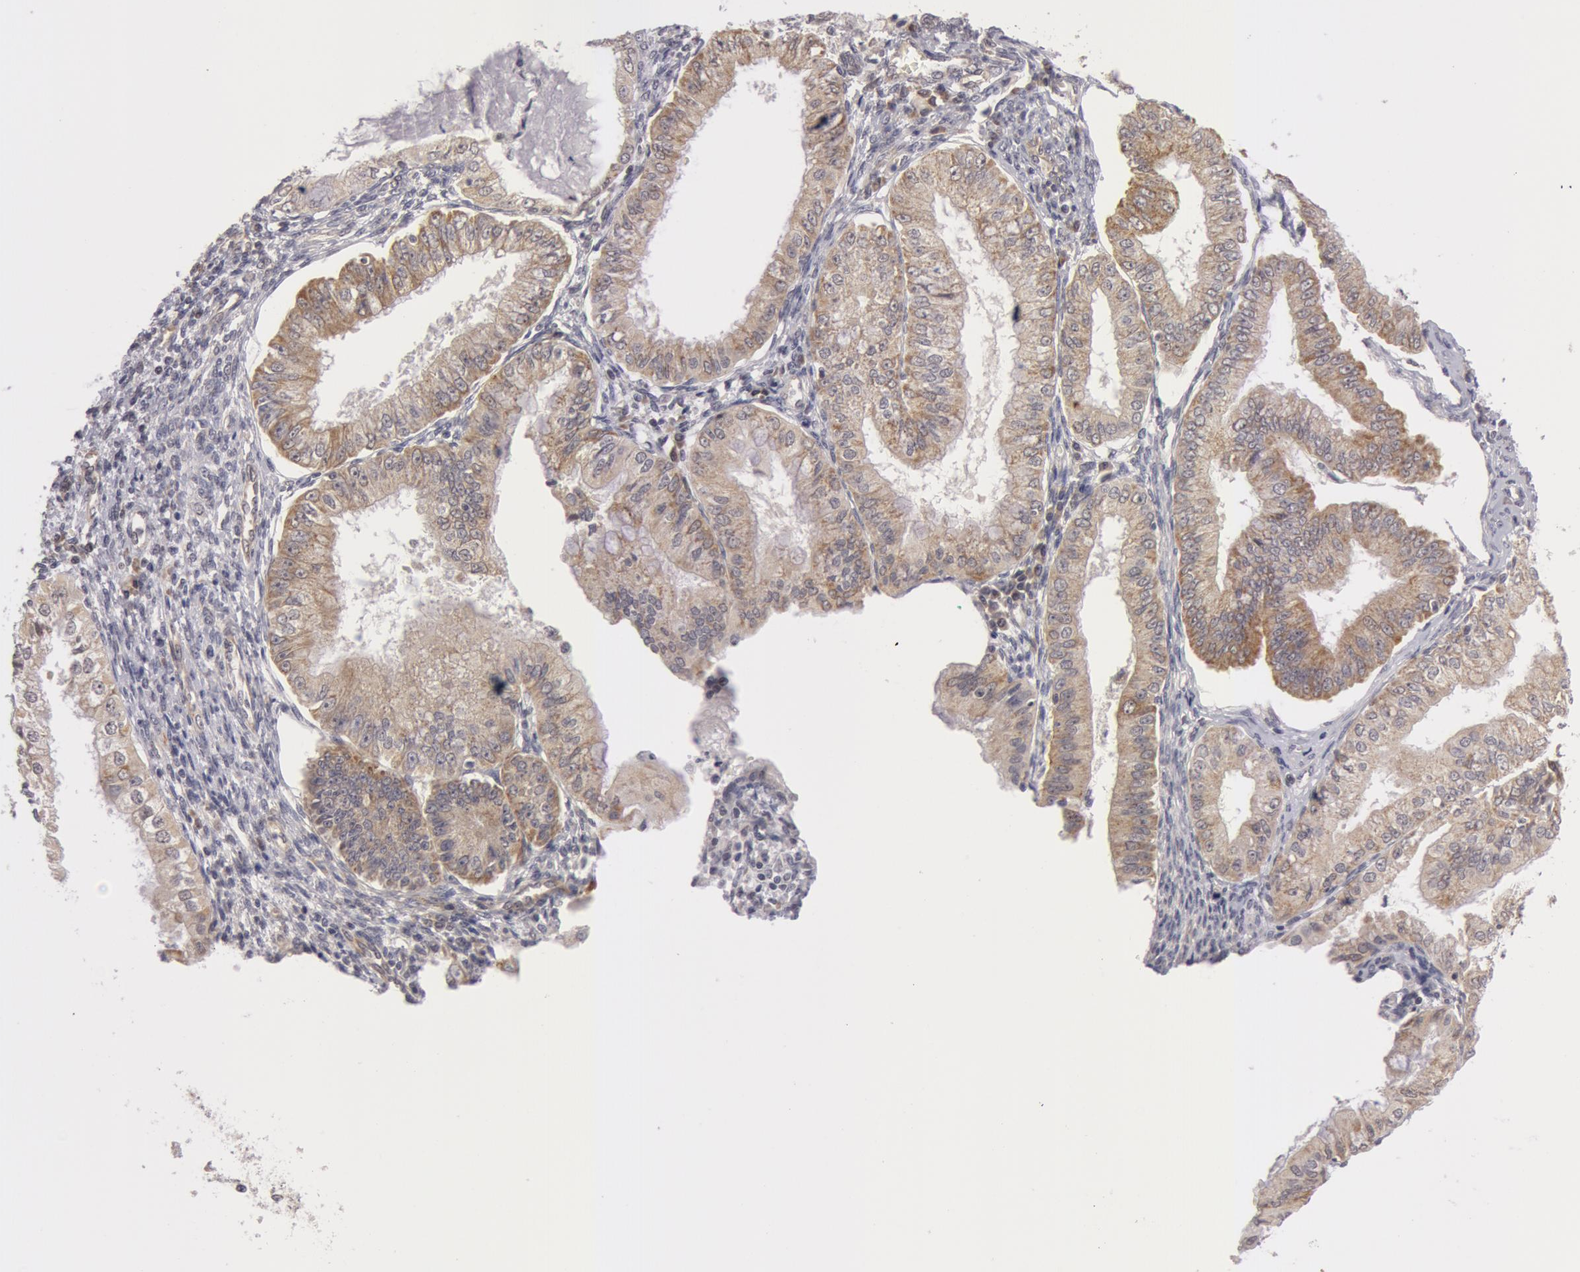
{"staining": {"intensity": "weak", "quantity": ">75%", "location": "cytoplasmic/membranous"}, "tissue": "endometrial cancer", "cell_type": "Tumor cells", "image_type": "cancer", "snomed": [{"axis": "morphology", "description": "Adenocarcinoma, NOS"}, {"axis": "topography", "description": "Endometrium"}], "caption": "DAB immunohistochemical staining of human endometrial adenocarcinoma shows weak cytoplasmic/membranous protein positivity in approximately >75% of tumor cells.", "gene": "SYTL4", "patient": {"sex": "female", "age": 76}}